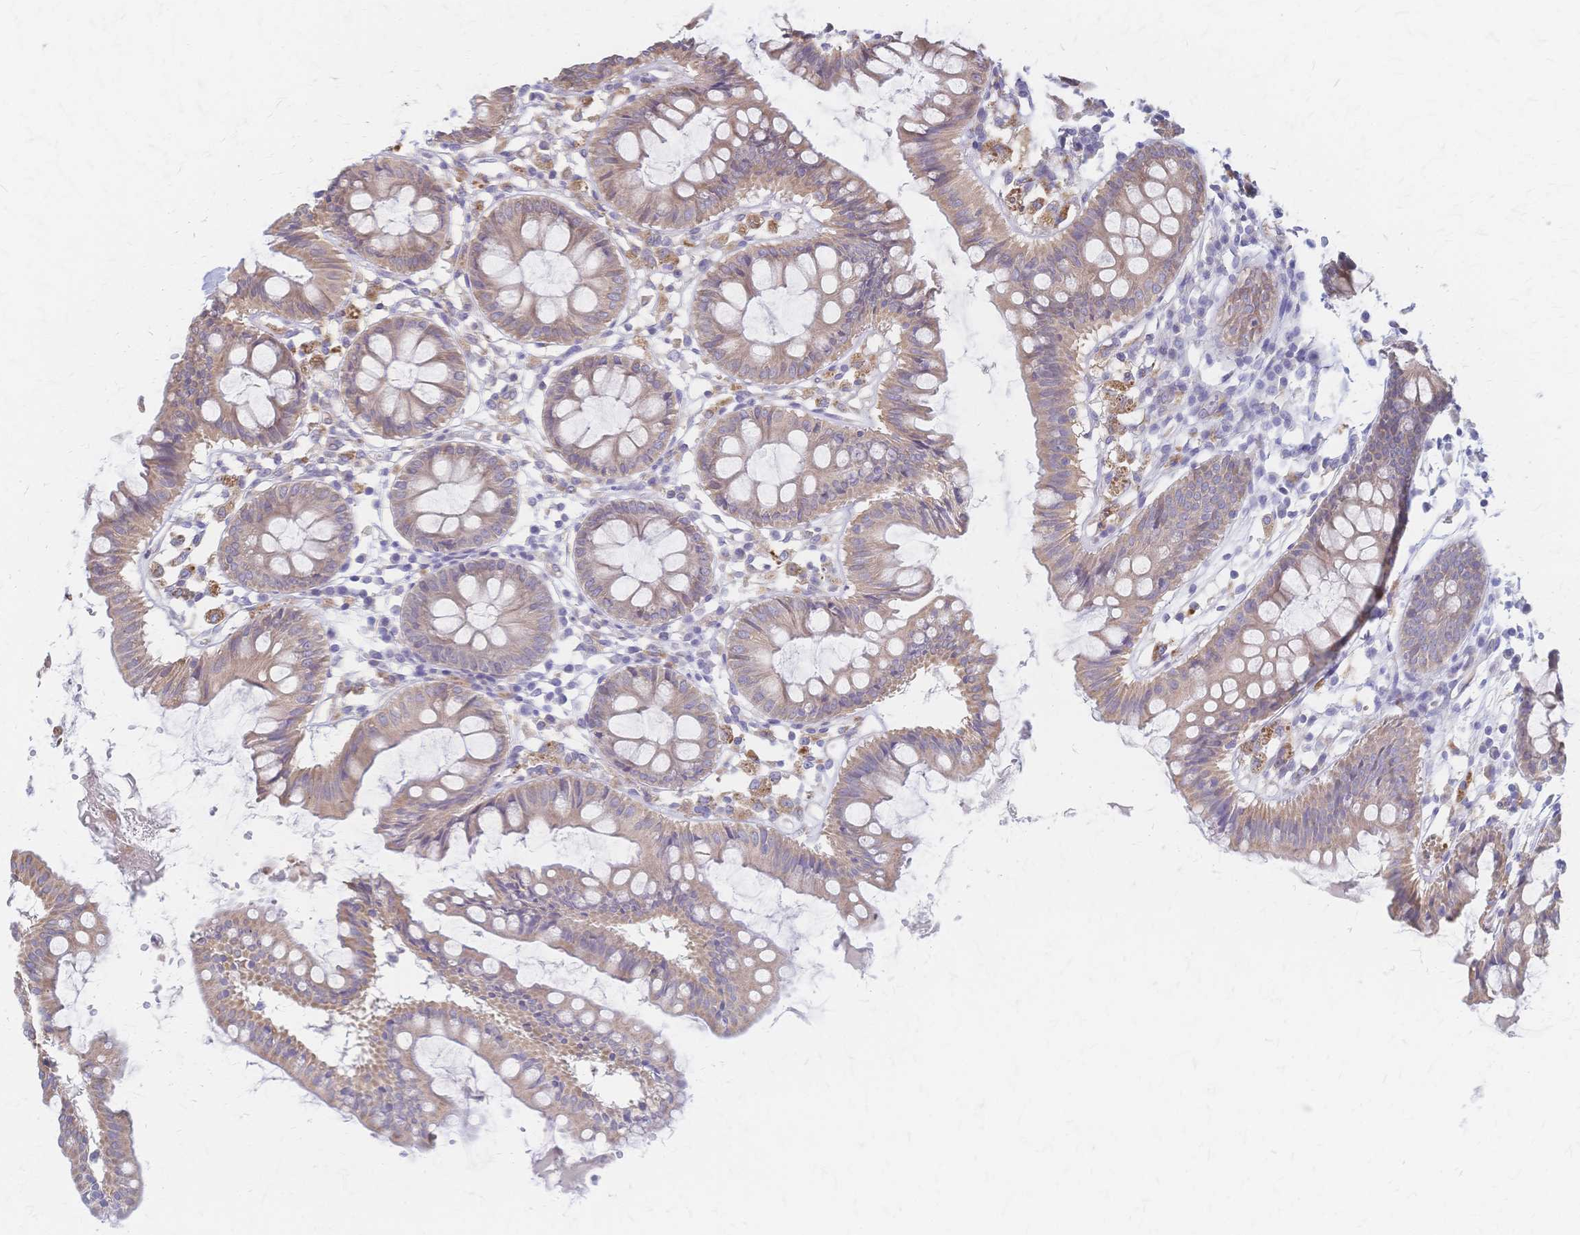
{"staining": {"intensity": "negative", "quantity": "none", "location": "none"}, "tissue": "colon", "cell_type": "Endothelial cells", "image_type": "normal", "snomed": [{"axis": "morphology", "description": "Normal tissue, NOS"}, {"axis": "topography", "description": "Colon"}], "caption": "The image demonstrates no staining of endothelial cells in benign colon. (Brightfield microscopy of DAB (3,3'-diaminobenzidine) IHC at high magnification).", "gene": "CYB5A", "patient": {"sex": "female", "age": 84}}